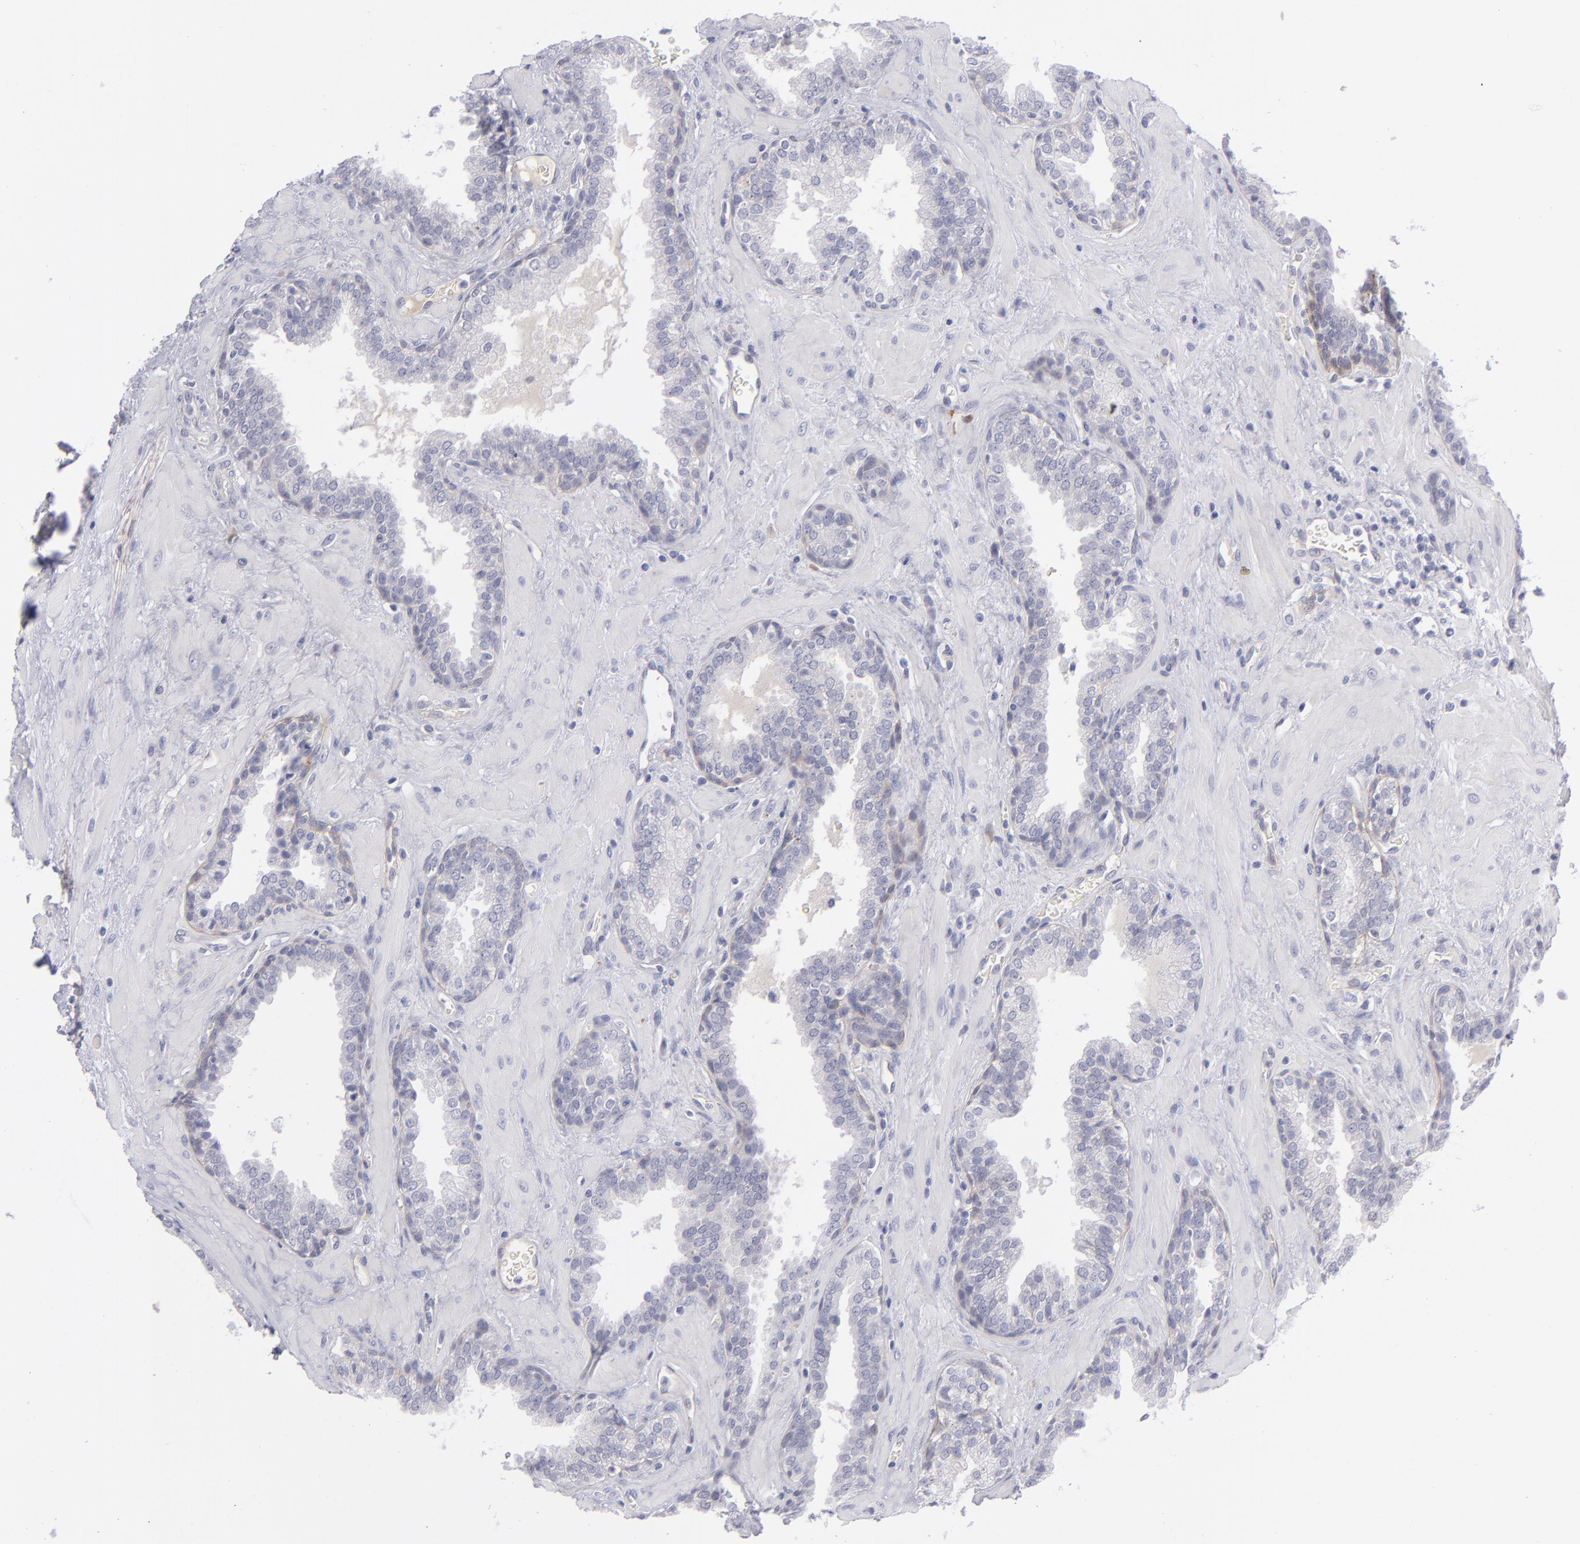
{"staining": {"intensity": "negative", "quantity": "none", "location": "none"}, "tissue": "prostate", "cell_type": "Glandular cells", "image_type": "normal", "snomed": [{"axis": "morphology", "description": "Normal tissue, NOS"}, {"axis": "topography", "description": "Prostate"}], "caption": "Protein analysis of benign prostate exhibits no significant positivity in glandular cells. Brightfield microscopy of IHC stained with DAB (3,3'-diaminobenzidine) (brown) and hematoxylin (blue), captured at high magnification.", "gene": "ITGB4", "patient": {"sex": "male", "age": 51}}